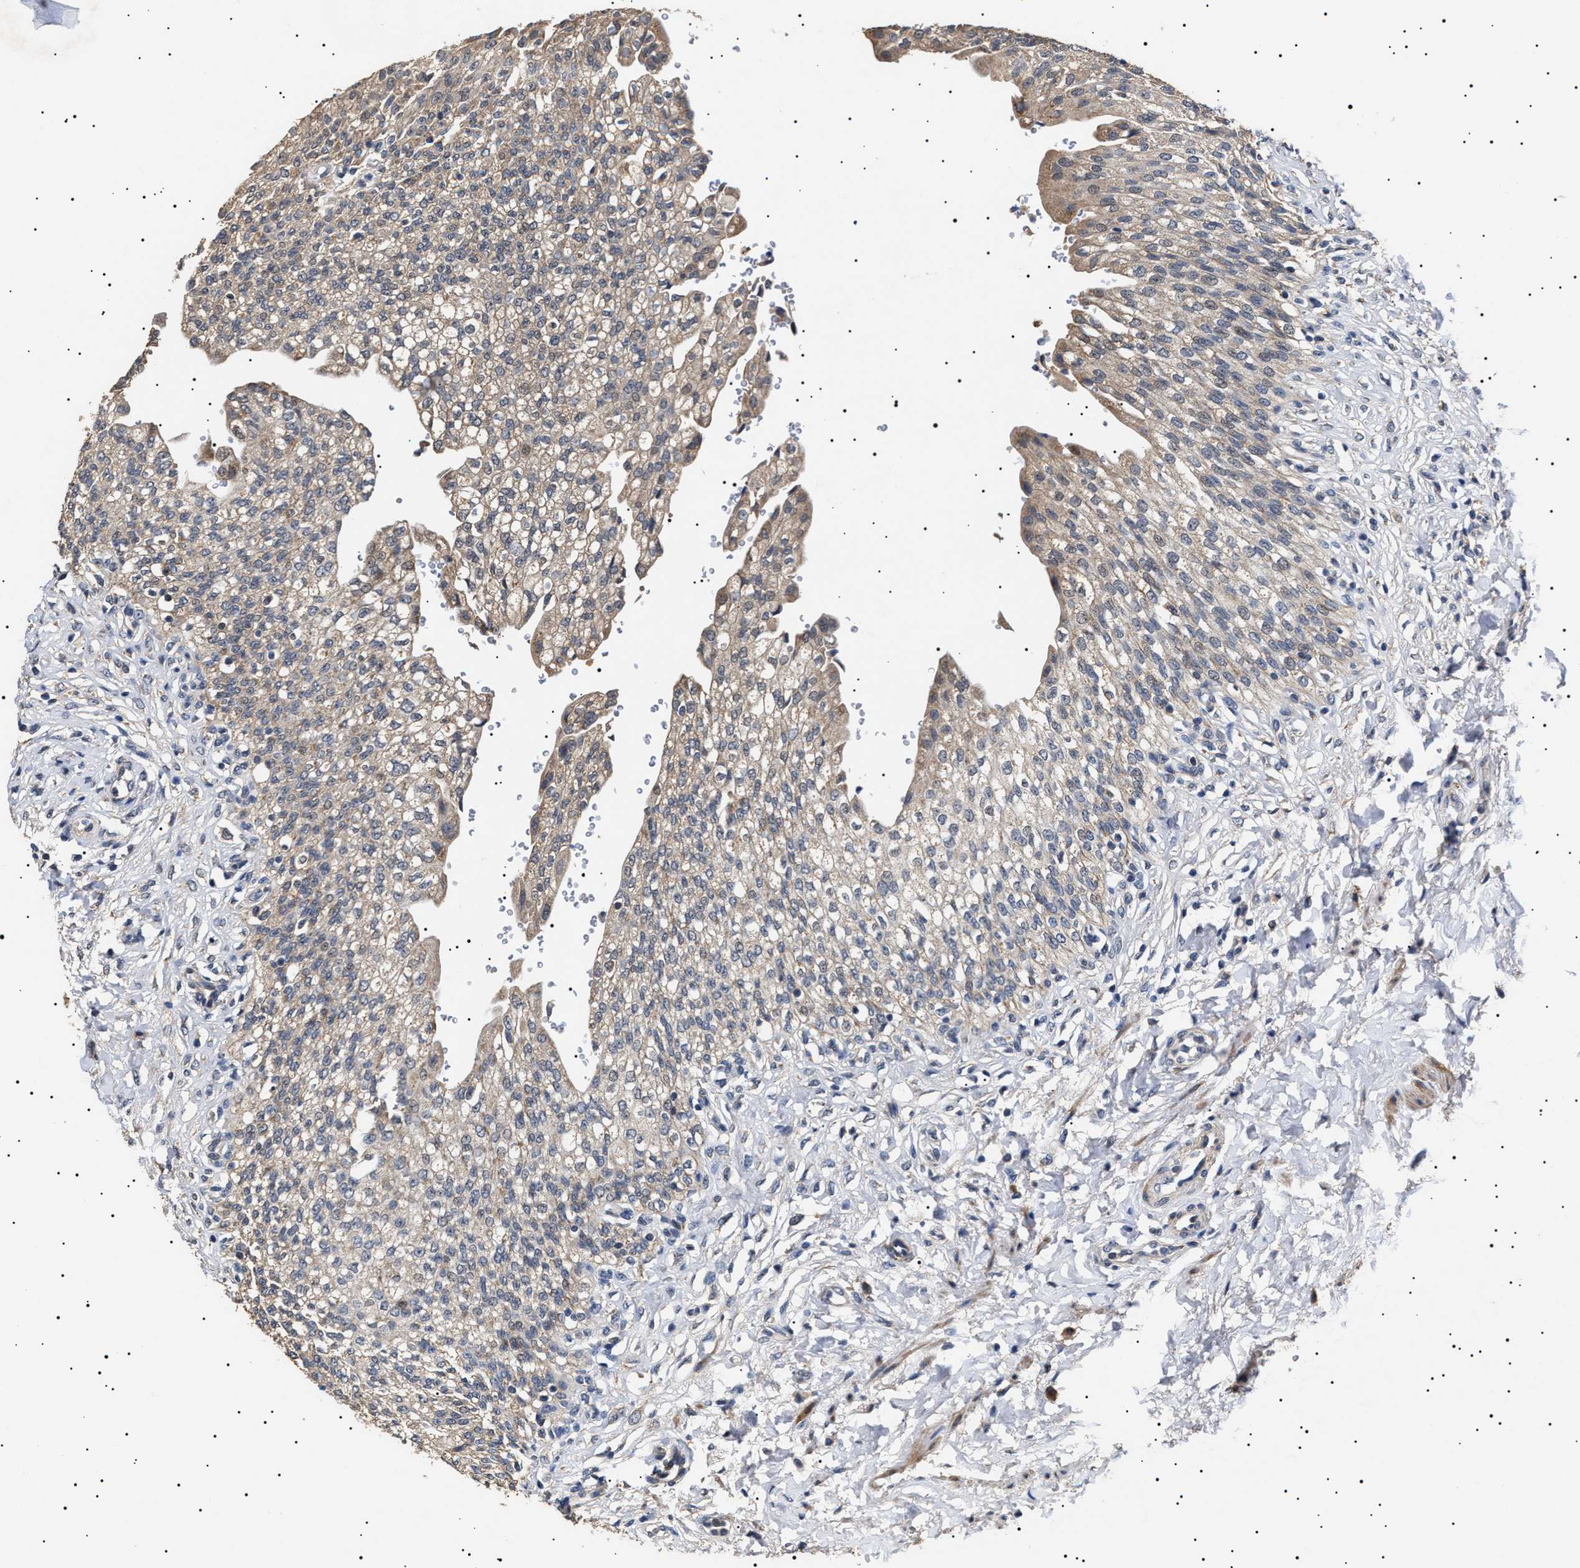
{"staining": {"intensity": "moderate", "quantity": ">75%", "location": "cytoplasmic/membranous"}, "tissue": "urinary bladder", "cell_type": "Urothelial cells", "image_type": "normal", "snomed": [{"axis": "morphology", "description": "Urothelial carcinoma, High grade"}, {"axis": "topography", "description": "Urinary bladder"}], "caption": "A brown stain labels moderate cytoplasmic/membranous staining of a protein in urothelial cells of normal human urinary bladder. The staining was performed using DAB to visualize the protein expression in brown, while the nuclei were stained in blue with hematoxylin (Magnification: 20x).", "gene": "RAB34", "patient": {"sex": "male", "age": 46}}